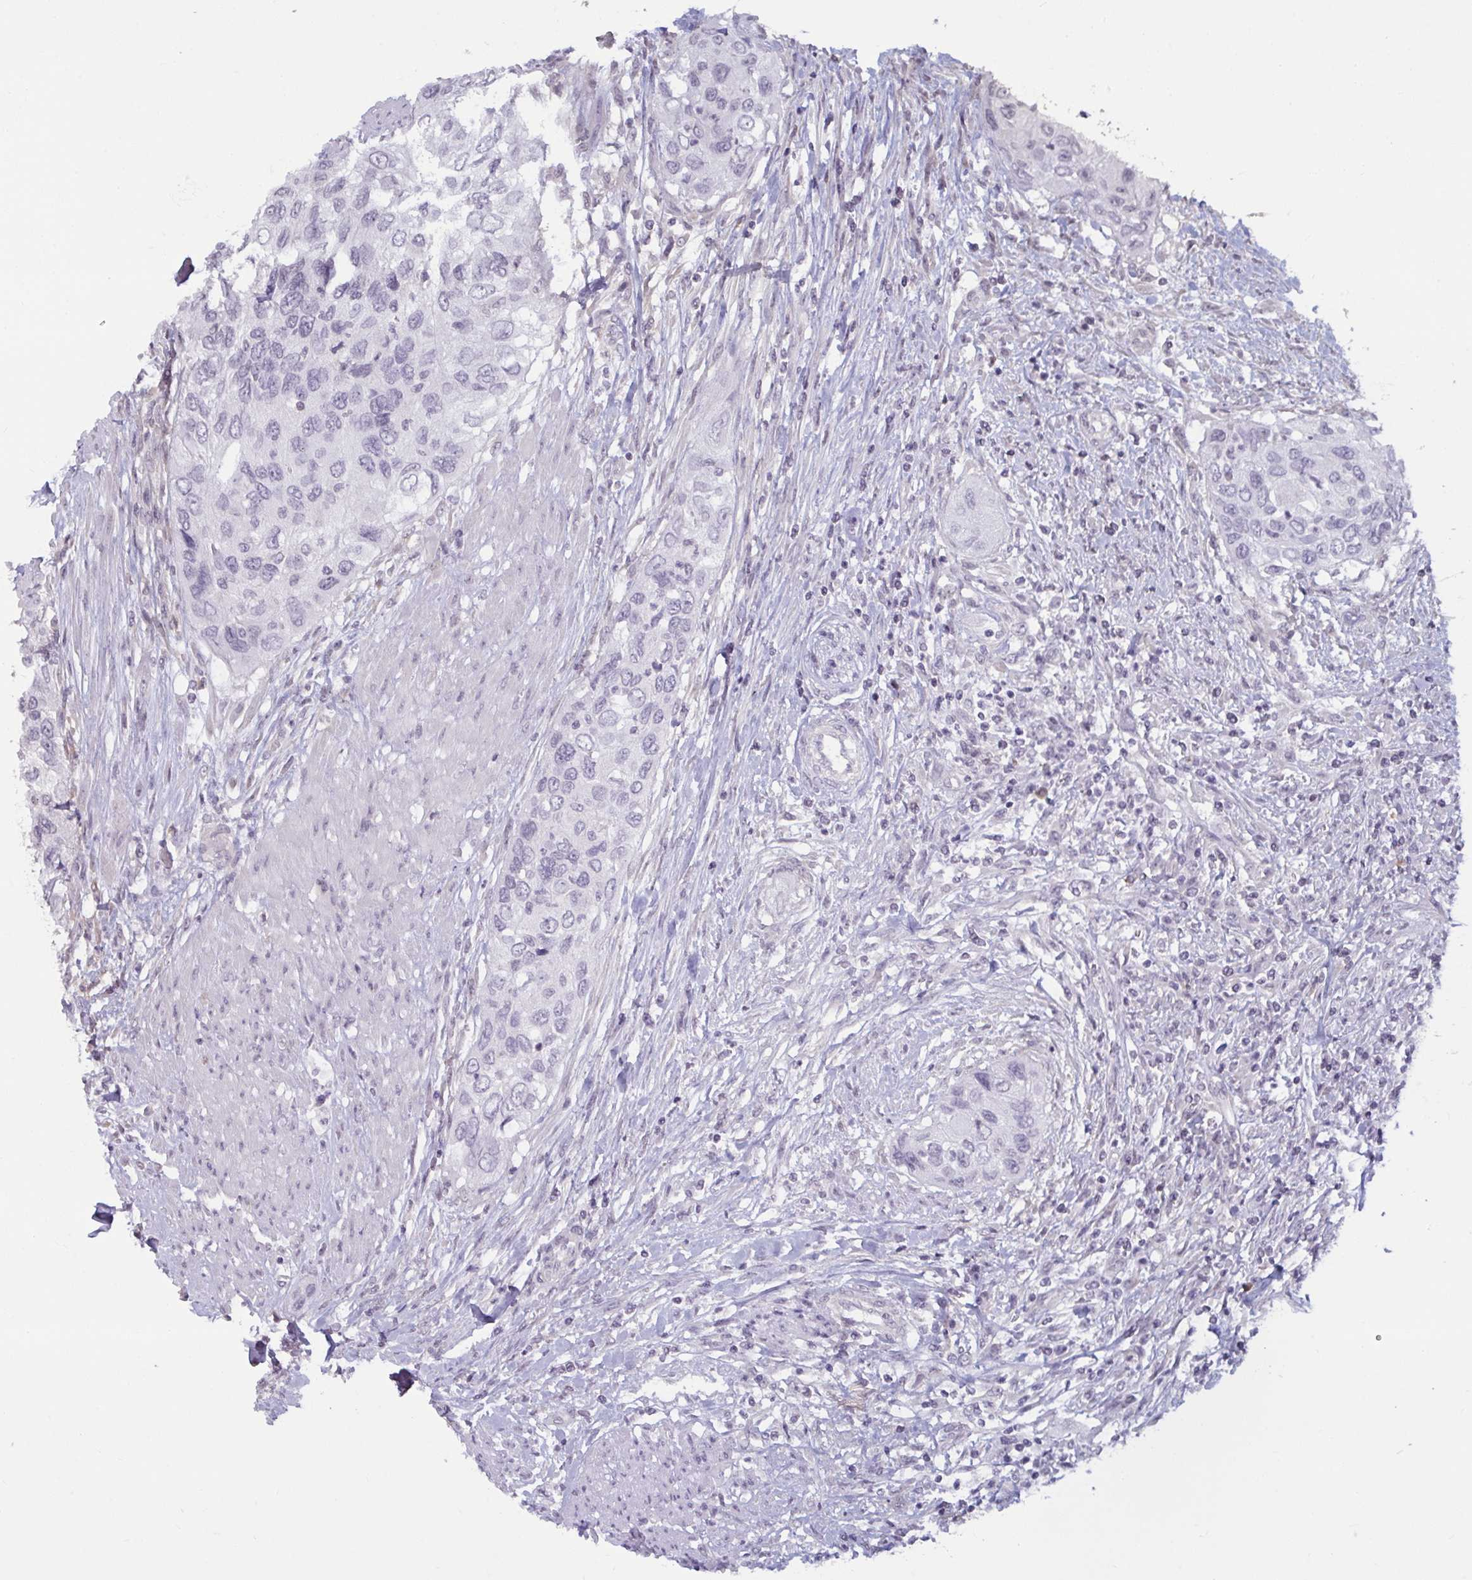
{"staining": {"intensity": "negative", "quantity": "none", "location": "none"}, "tissue": "urothelial cancer", "cell_type": "Tumor cells", "image_type": "cancer", "snomed": [{"axis": "morphology", "description": "Urothelial carcinoma, High grade"}, {"axis": "topography", "description": "Urinary bladder"}], "caption": "A high-resolution histopathology image shows immunohistochemistry (IHC) staining of urothelial cancer, which displays no significant staining in tumor cells.", "gene": "TBC1D4", "patient": {"sex": "female", "age": 60}}